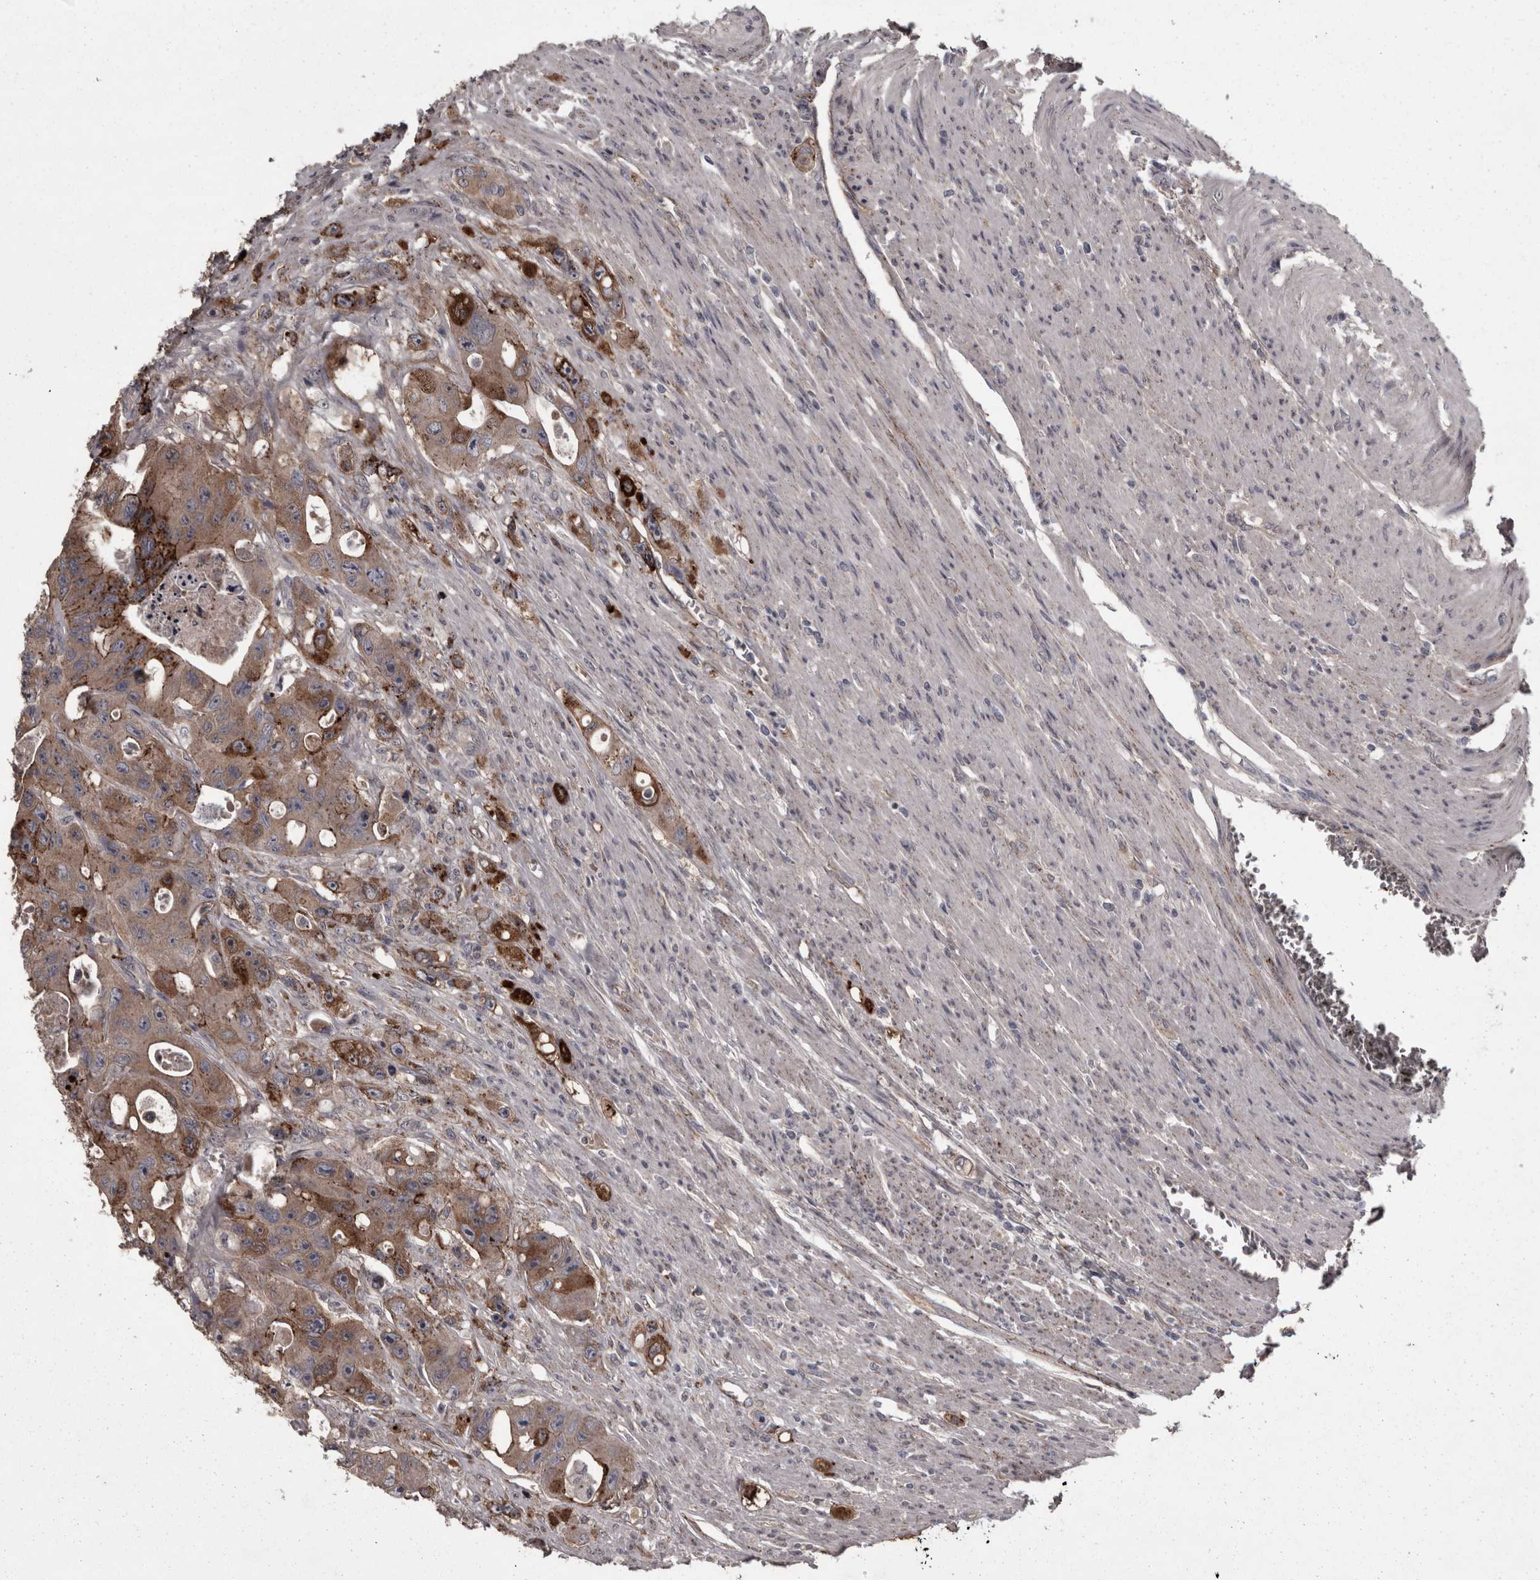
{"staining": {"intensity": "moderate", "quantity": "25%-75%", "location": "cytoplasmic/membranous"}, "tissue": "colorectal cancer", "cell_type": "Tumor cells", "image_type": "cancer", "snomed": [{"axis": "morphology", "description": "Adenocarcinoma, NOS"}, {"axis": "topography", "description": "Colon"}], "caption": "The histopathology image demonstrates immunohistochemical staining of colorectal adenocarcinoma. There is moderate cytoplasmic/membranous staining is appreciated in approximately 25%-75% of tumor cells.", "gene": "PCDH17", "patient": {"sex": "female", "age": 46}}